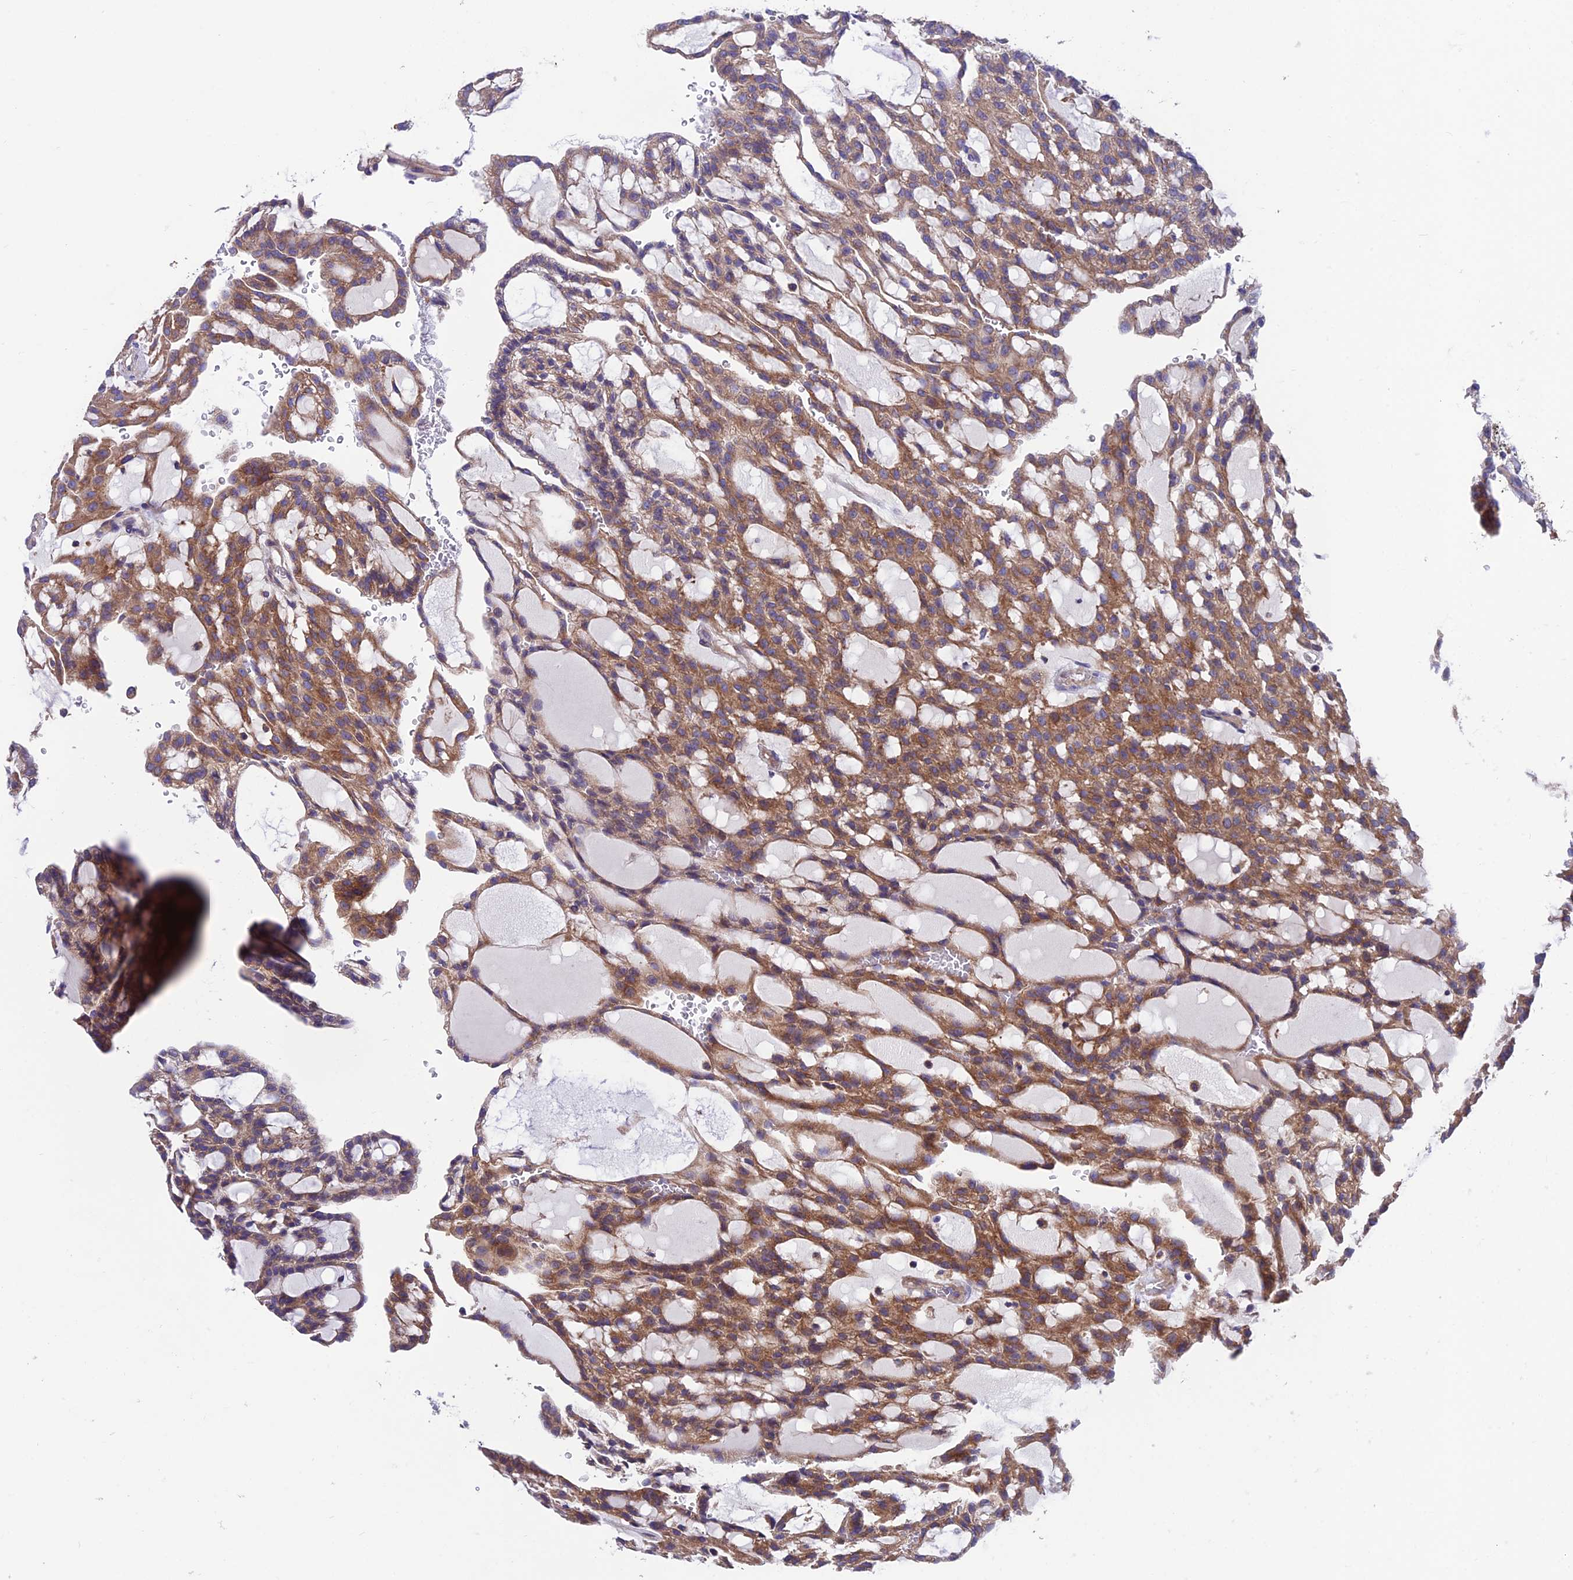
{"staining": {"intensity": "moderate", "quantity": ">75%", "location": "cytoplasmic/membranous"}, "tissue": "renal cancer", "cell_type": "Tumor cells", "image_type": "cancer", "snomed": [{"axis": "morphology", "description": "Adenocarcinoma, NOS"}, {"axis": "topography", "description": "Kidney"}], "caption": "Moderate cytoplasmic/membranous positivity is seen in approximately >75% of tumor cells in renal adenocarcinoma. The protein is shown in brown color, while the nuclei are stained blue.", "gene": "VPS16", "patient": {"sex": "male", "age": 63}}